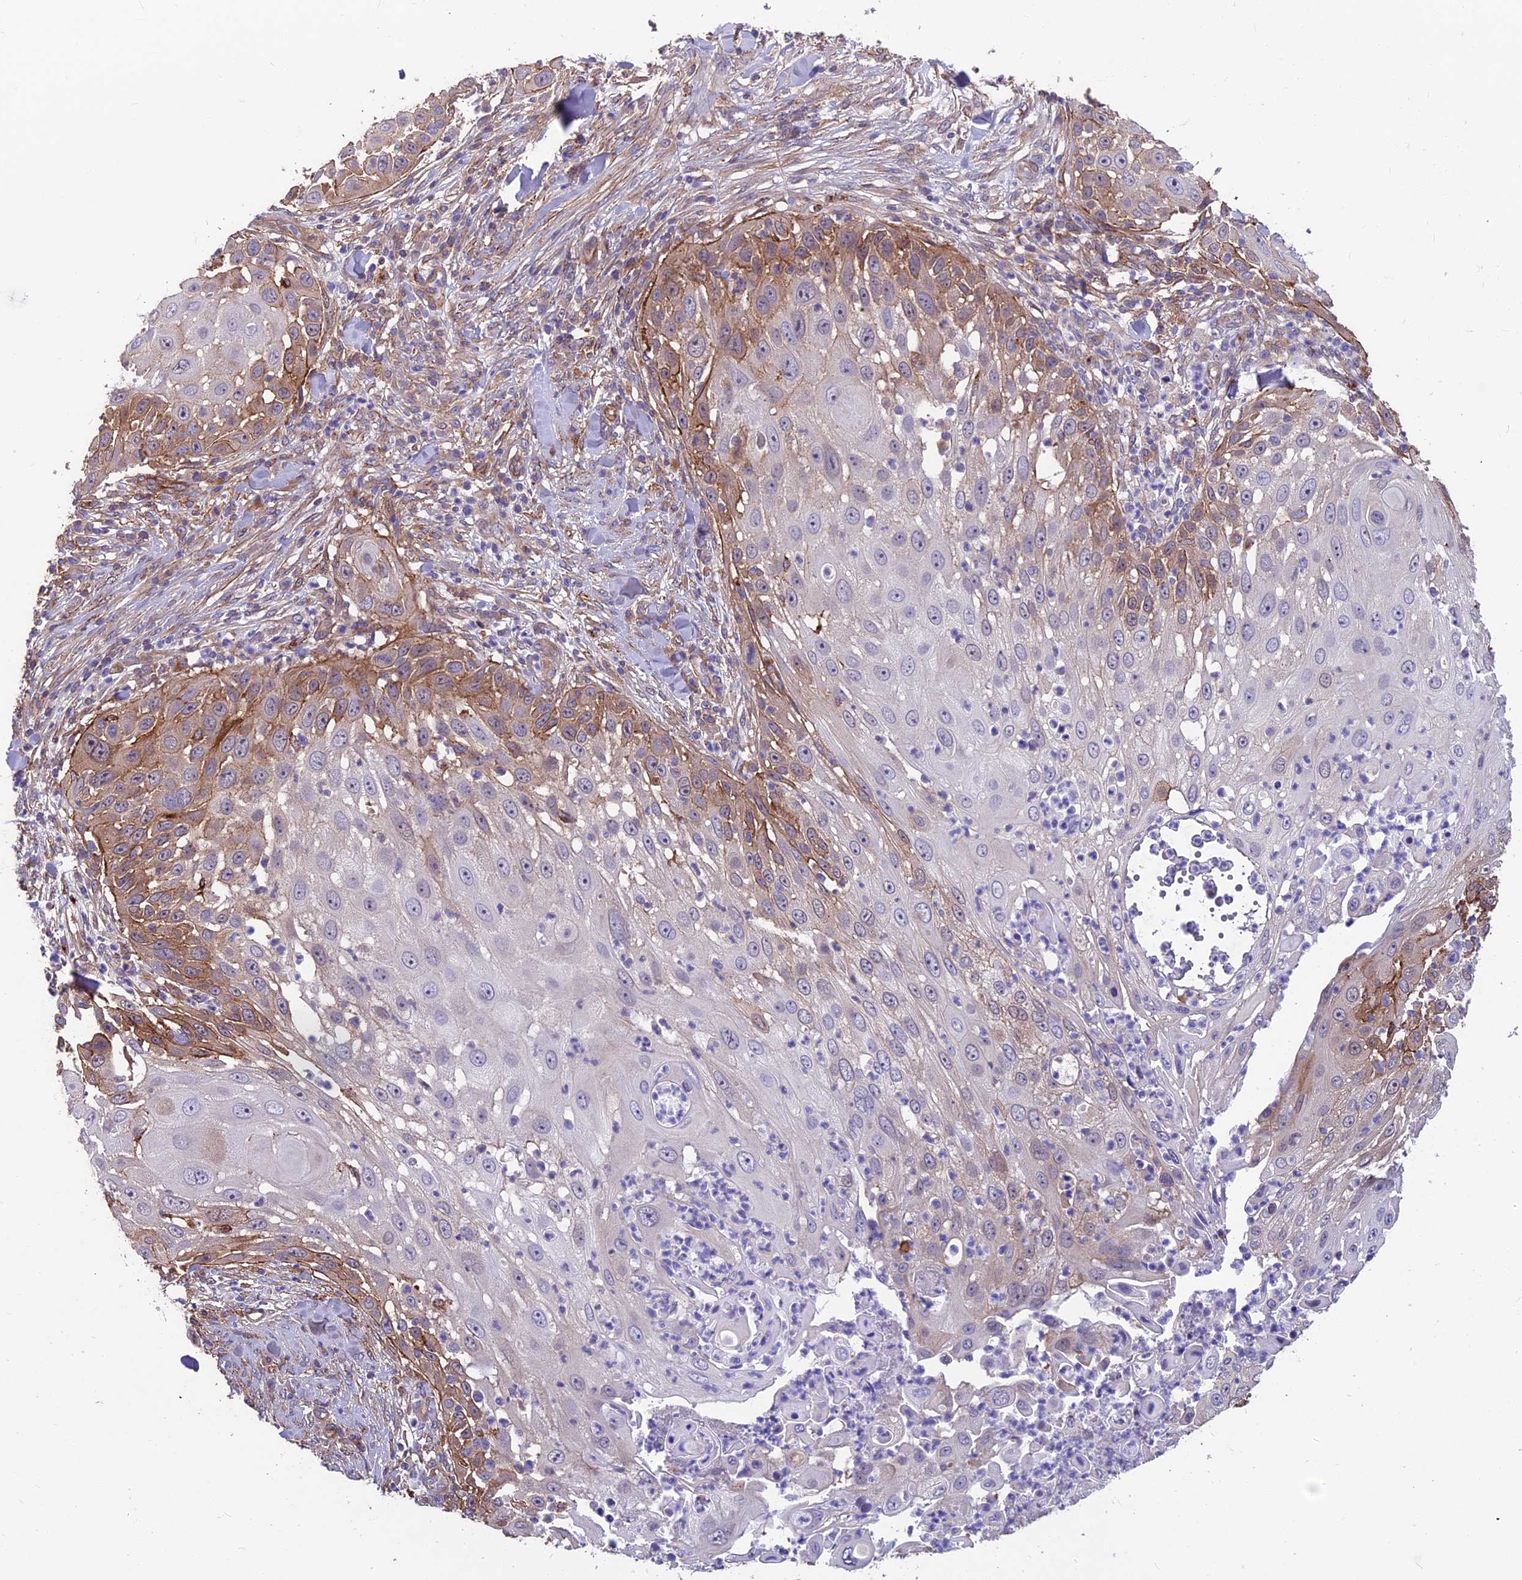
{"staining": {"intensity": "moderate", "quantity": "<25%", "location": "cytoplasmic/membranous"}, "tissue": "skin cancer", "cell_type": "Tumor cells", "image_type": "cancer", "snomed": [{"axis": "morphology", "description": "Squamous cell carcinoma, NOS"}, {"axis": "topography", "description": "Skin"}], "caption": "Immunohistochemical staining of skin cancer exhibits low levels of moderate cytoplasmic/membranous staining in about <25% of tumor cells.", "gene": "RTN4RL1", "patient": {"sex": "female", "age": 44}}